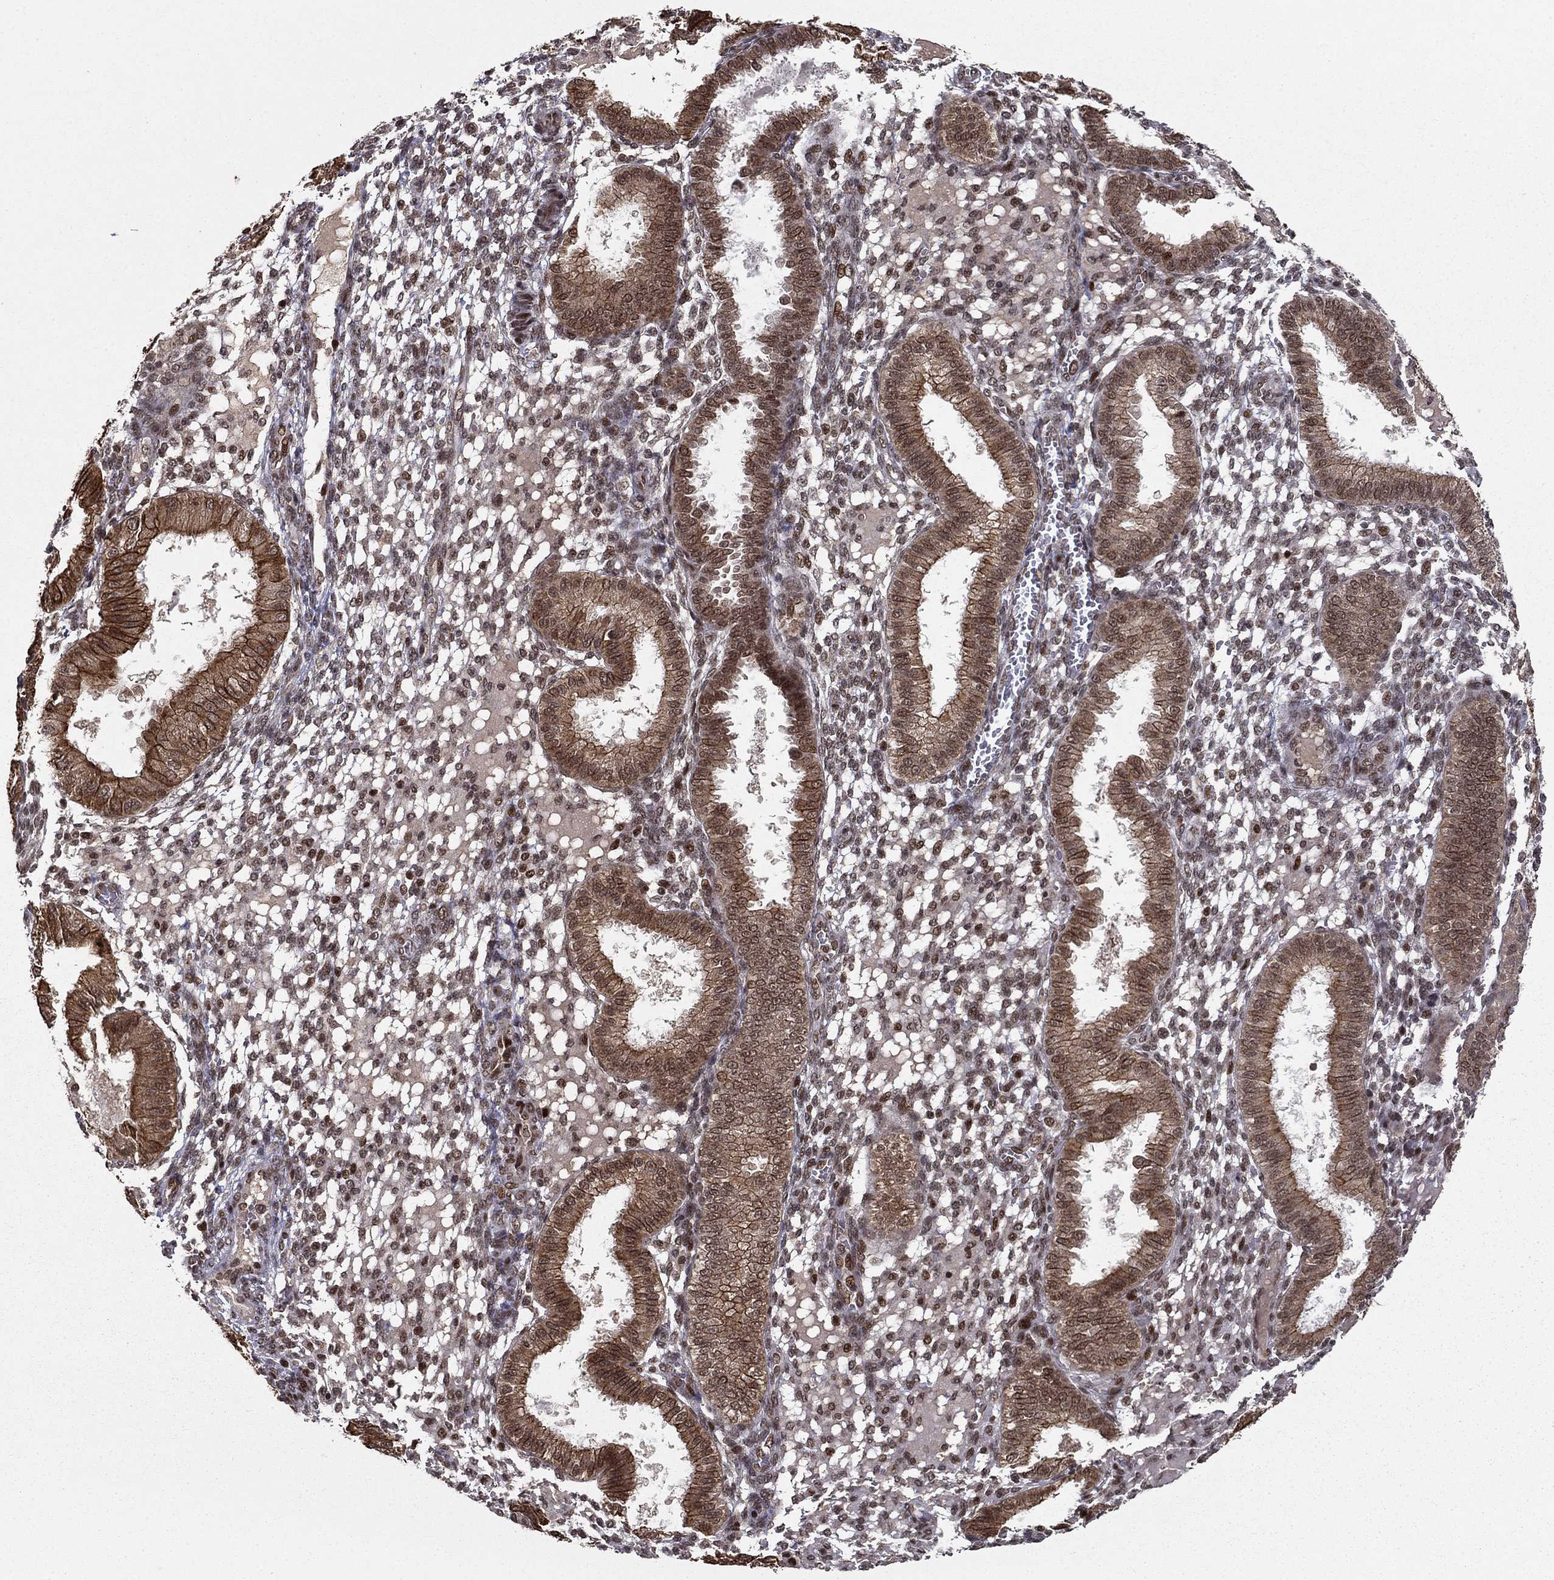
{"staining": {"intensity": "moderate", "quantity": "25%-75%", "location": "nuclear"}, "tissue": "endometrium", "cell_type": "Cells in endometrial stroma", "image_type": "normal", "snomed": [{"axis": "morphology", "description": "Normal tissue, NOS"}, {"axis": "topography", "description": "Endometrium"}], "caption": "Endometrium stained with a brown dye shows moderate nuclear positive expression in approximately 25%-75% of cells in endometrial stroma.", "gene": "CDCA7L", "patient": {"sex": "female", "age": 43}}